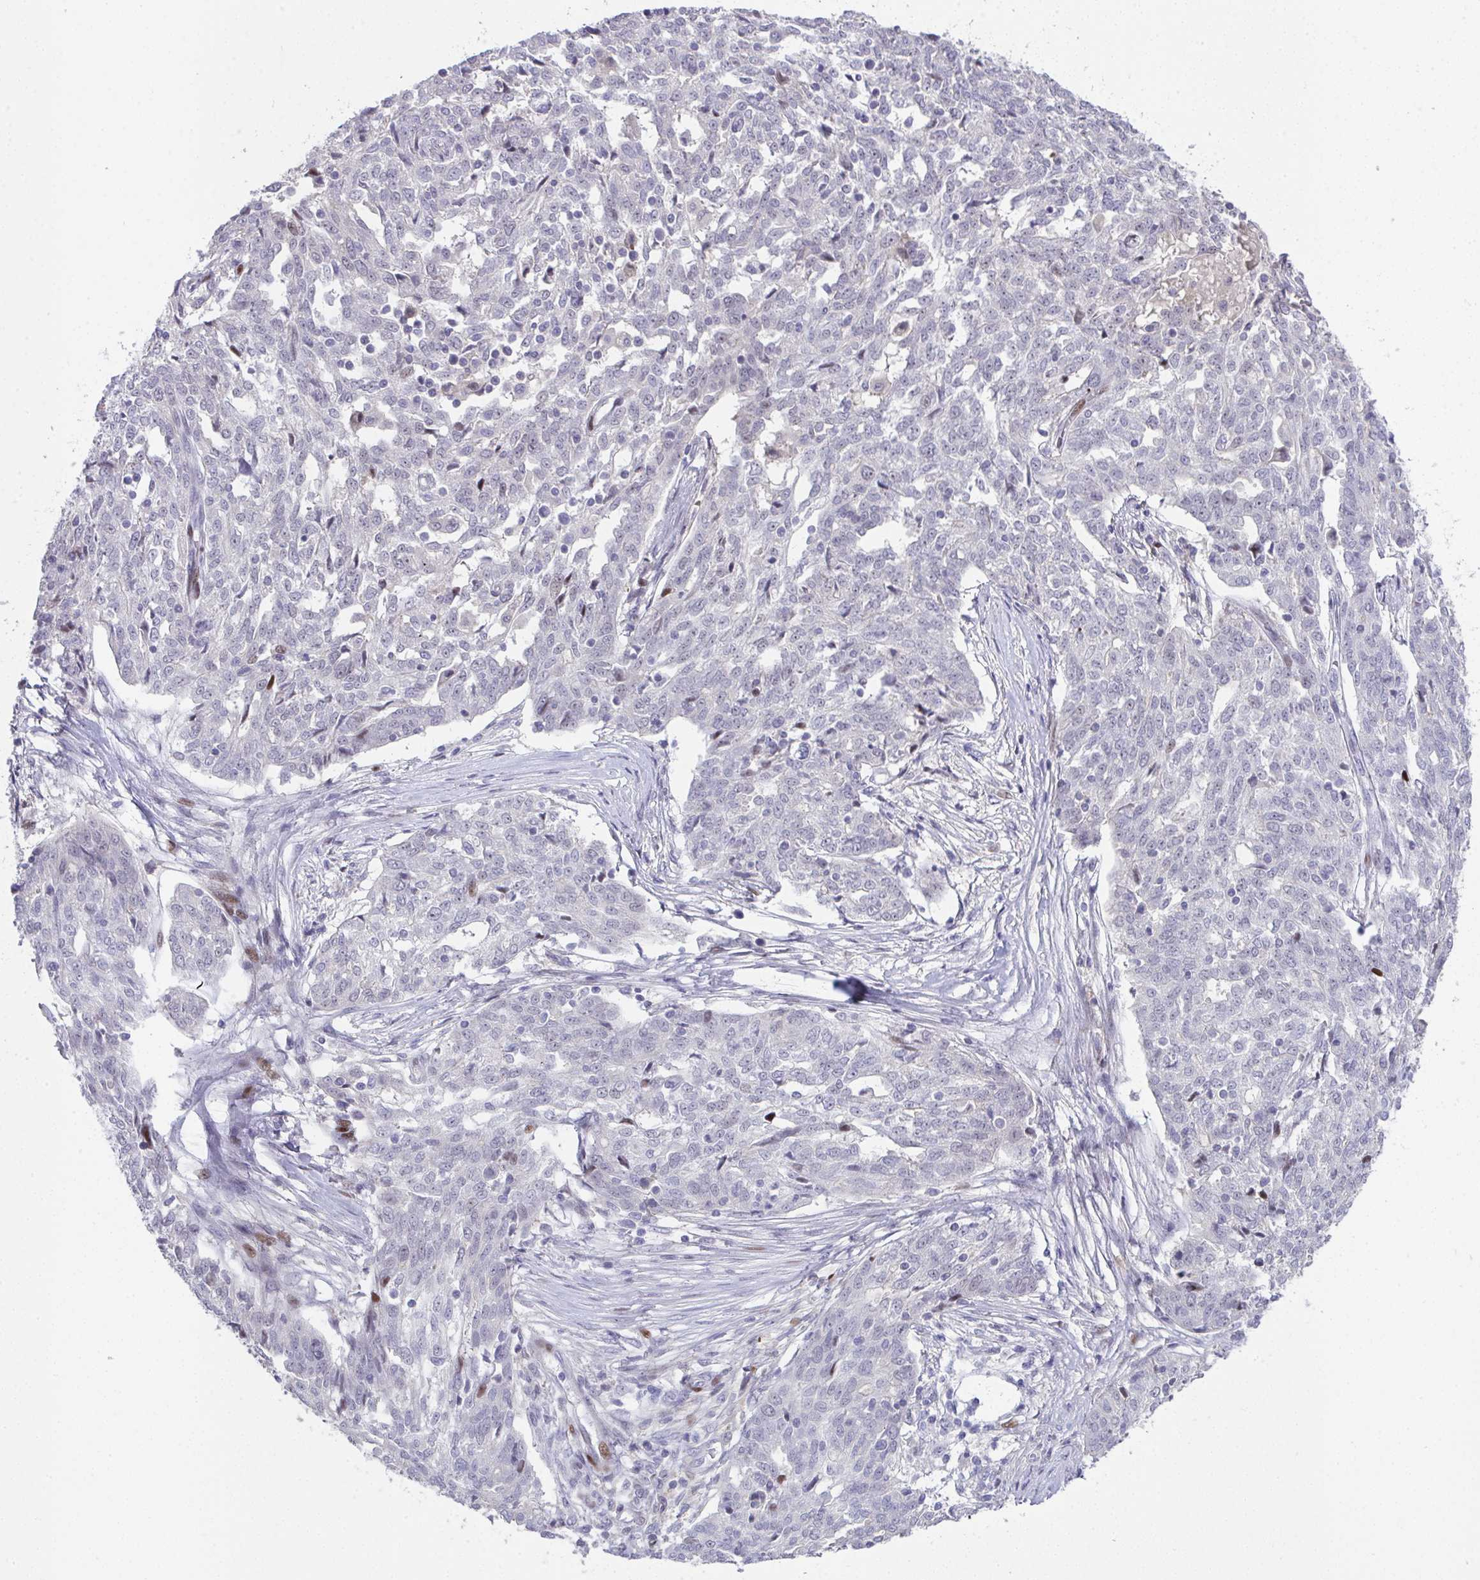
{"staining": {"intensity": "moderate", "quantity": "<25%", "location": "nuclear"}, "tissue": "ovarian cancer", "cell_type": "Tumor cells", "image_type": "cancer", "snomed": [{"axis": "morphology", "description": "Cystadenocarcinoma, serous, NOS"}, {"axis": "topography", "description": "Ovary"}], "caption": "An IHC histopathology image of neoplastic tissue is shown. Protein staining in brown shows moderate nuclear positivity in ovarian serous cystadenocarcinoma within tumor cells.", "gene": "GALNT16", "patient": {"sex": "female", "age": 67}}